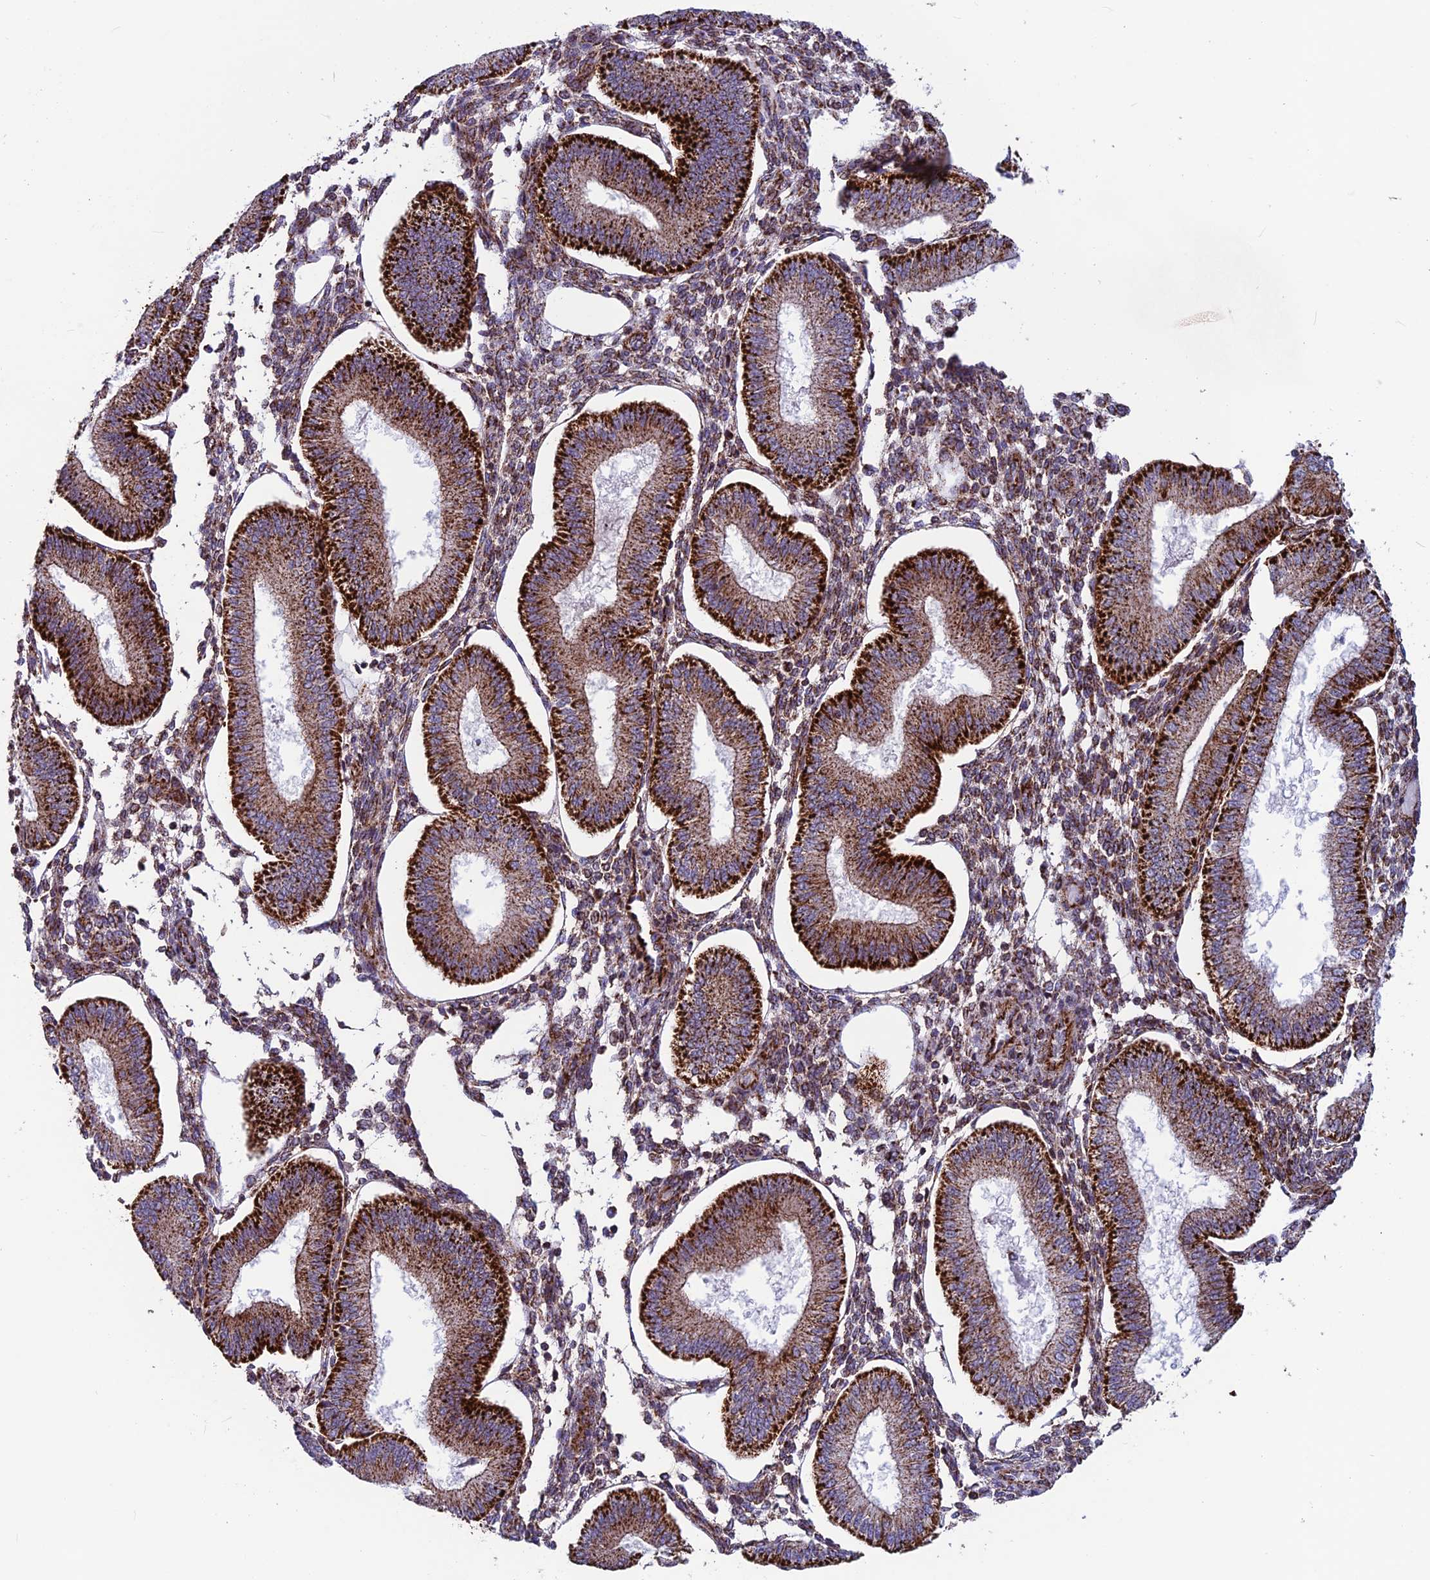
{"staining": {"intensity": "moderate", "quantity": ">75%", "location": "cytoplasmic/membranous"}, "tissue": "endometrium", "cell_type": "Cells in endometrial stroma", "image_type": "normal", "snomed": [{"axis": "morphology", "description": "Normal tissue, NOS"}, {"axis": "topography", "description": "Endometrium"}], "caption": "Moderate cytoplasmic/membranous expression for a protein is appreciated in approximately >75% of cells in endometrial stroma of normal endometrium using immunohistochemistry.", "gene": "MRPS18B", "patient": {"sex": "female", "age": 39}}